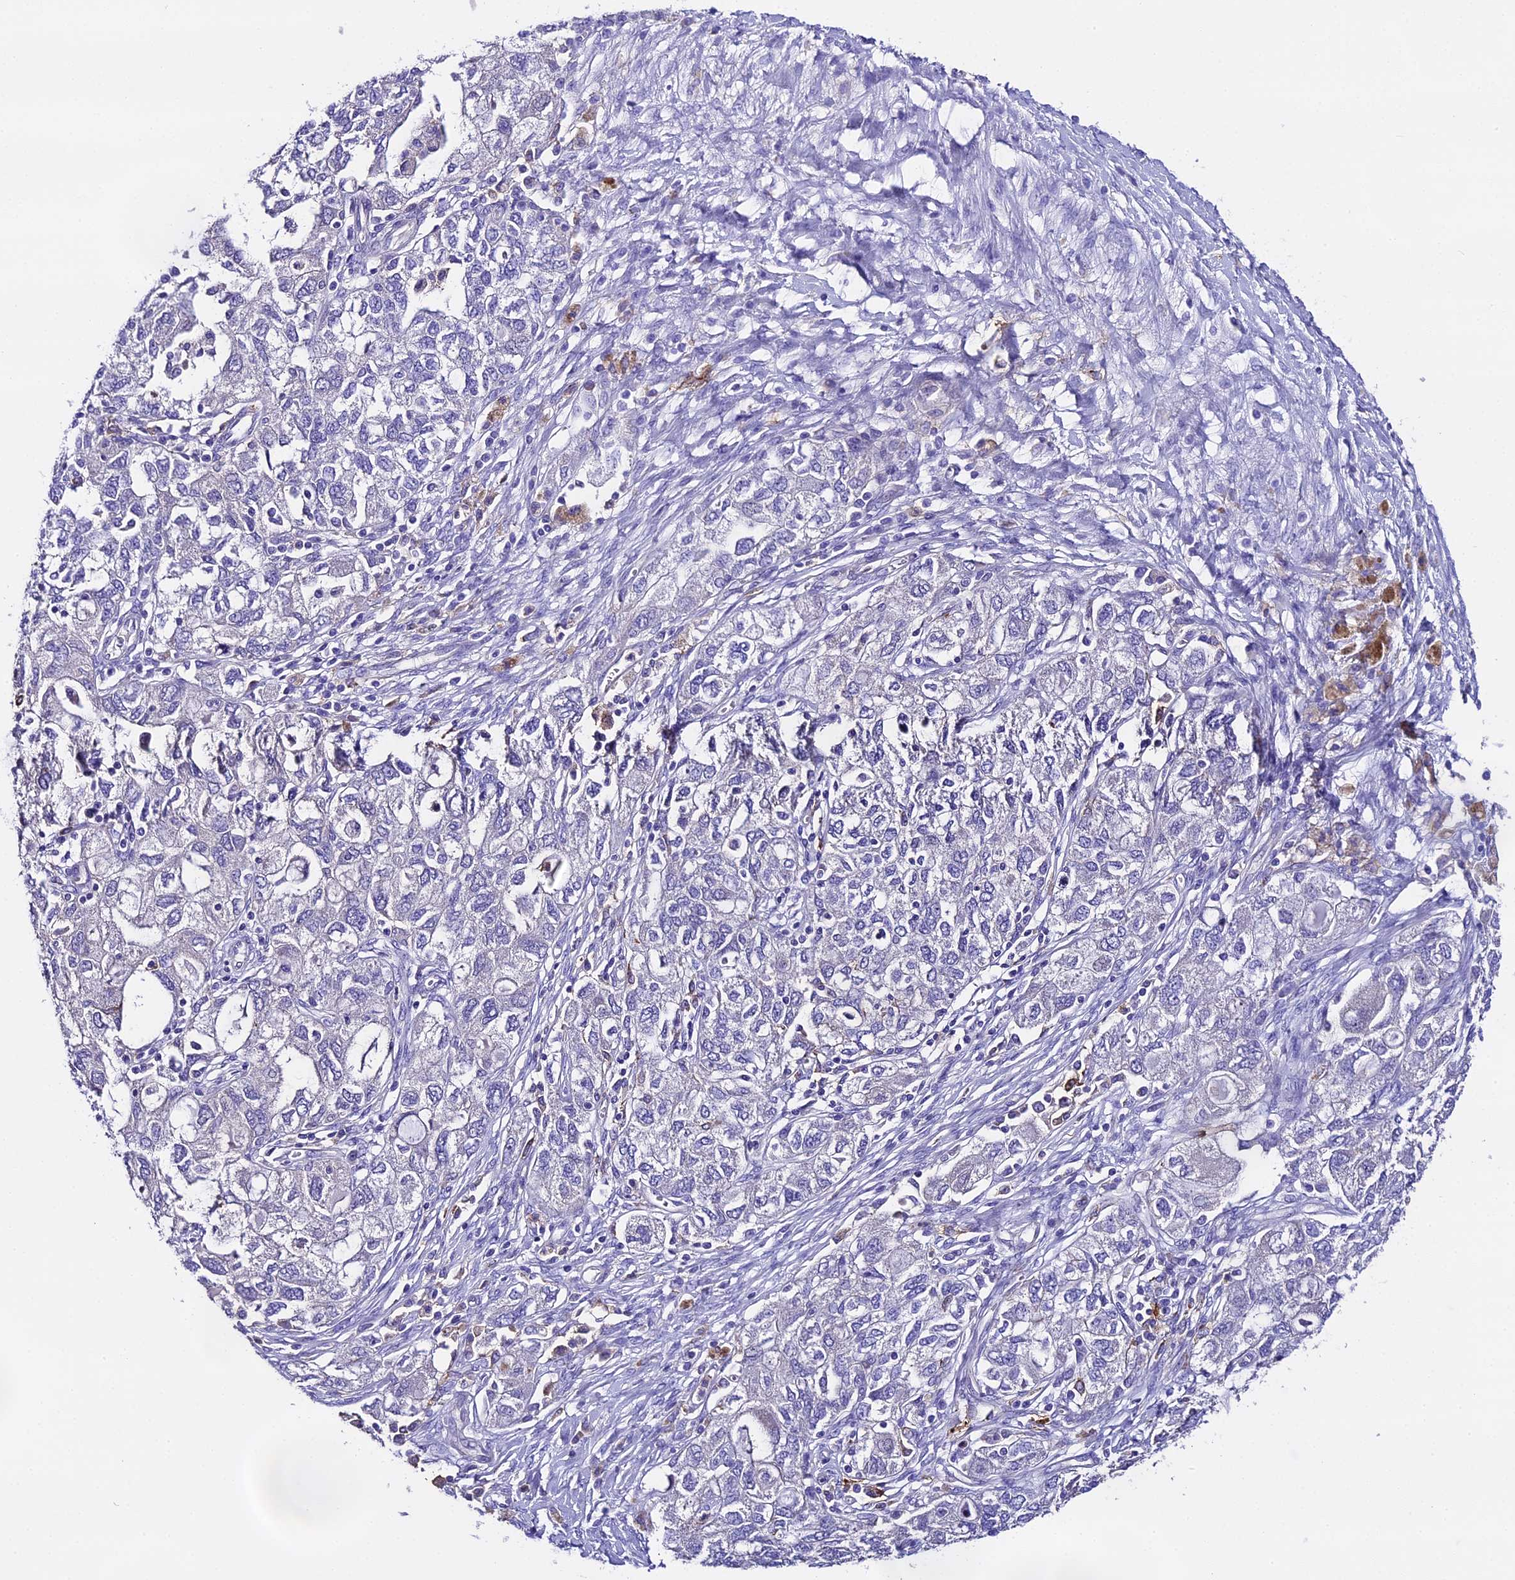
{"staining": {"intensity": "negative", "quantity": "none", "location": "none"}, "tissue": "ovarian cancer", "cell_type": "Tumor cells", "image_type": "cancer", "snomed": [{"axis": "morphology", "description": "Carcinoma, NOS"}, {"axis": "morphology", "description": "Cystadenocarcinoma, serous, NOS"}, {"axis": "topography", "description": "Ovary"}], "caption": "Photomicrograph shows no significant protein expression in tumor cells of ovarian cancer (carcinoma). (DAB (3,3'-diaminobenzidine) immunohistochemistry, high magnification).", "gene": "NOD2", "patient": {"sex": "female", "age": 69}}